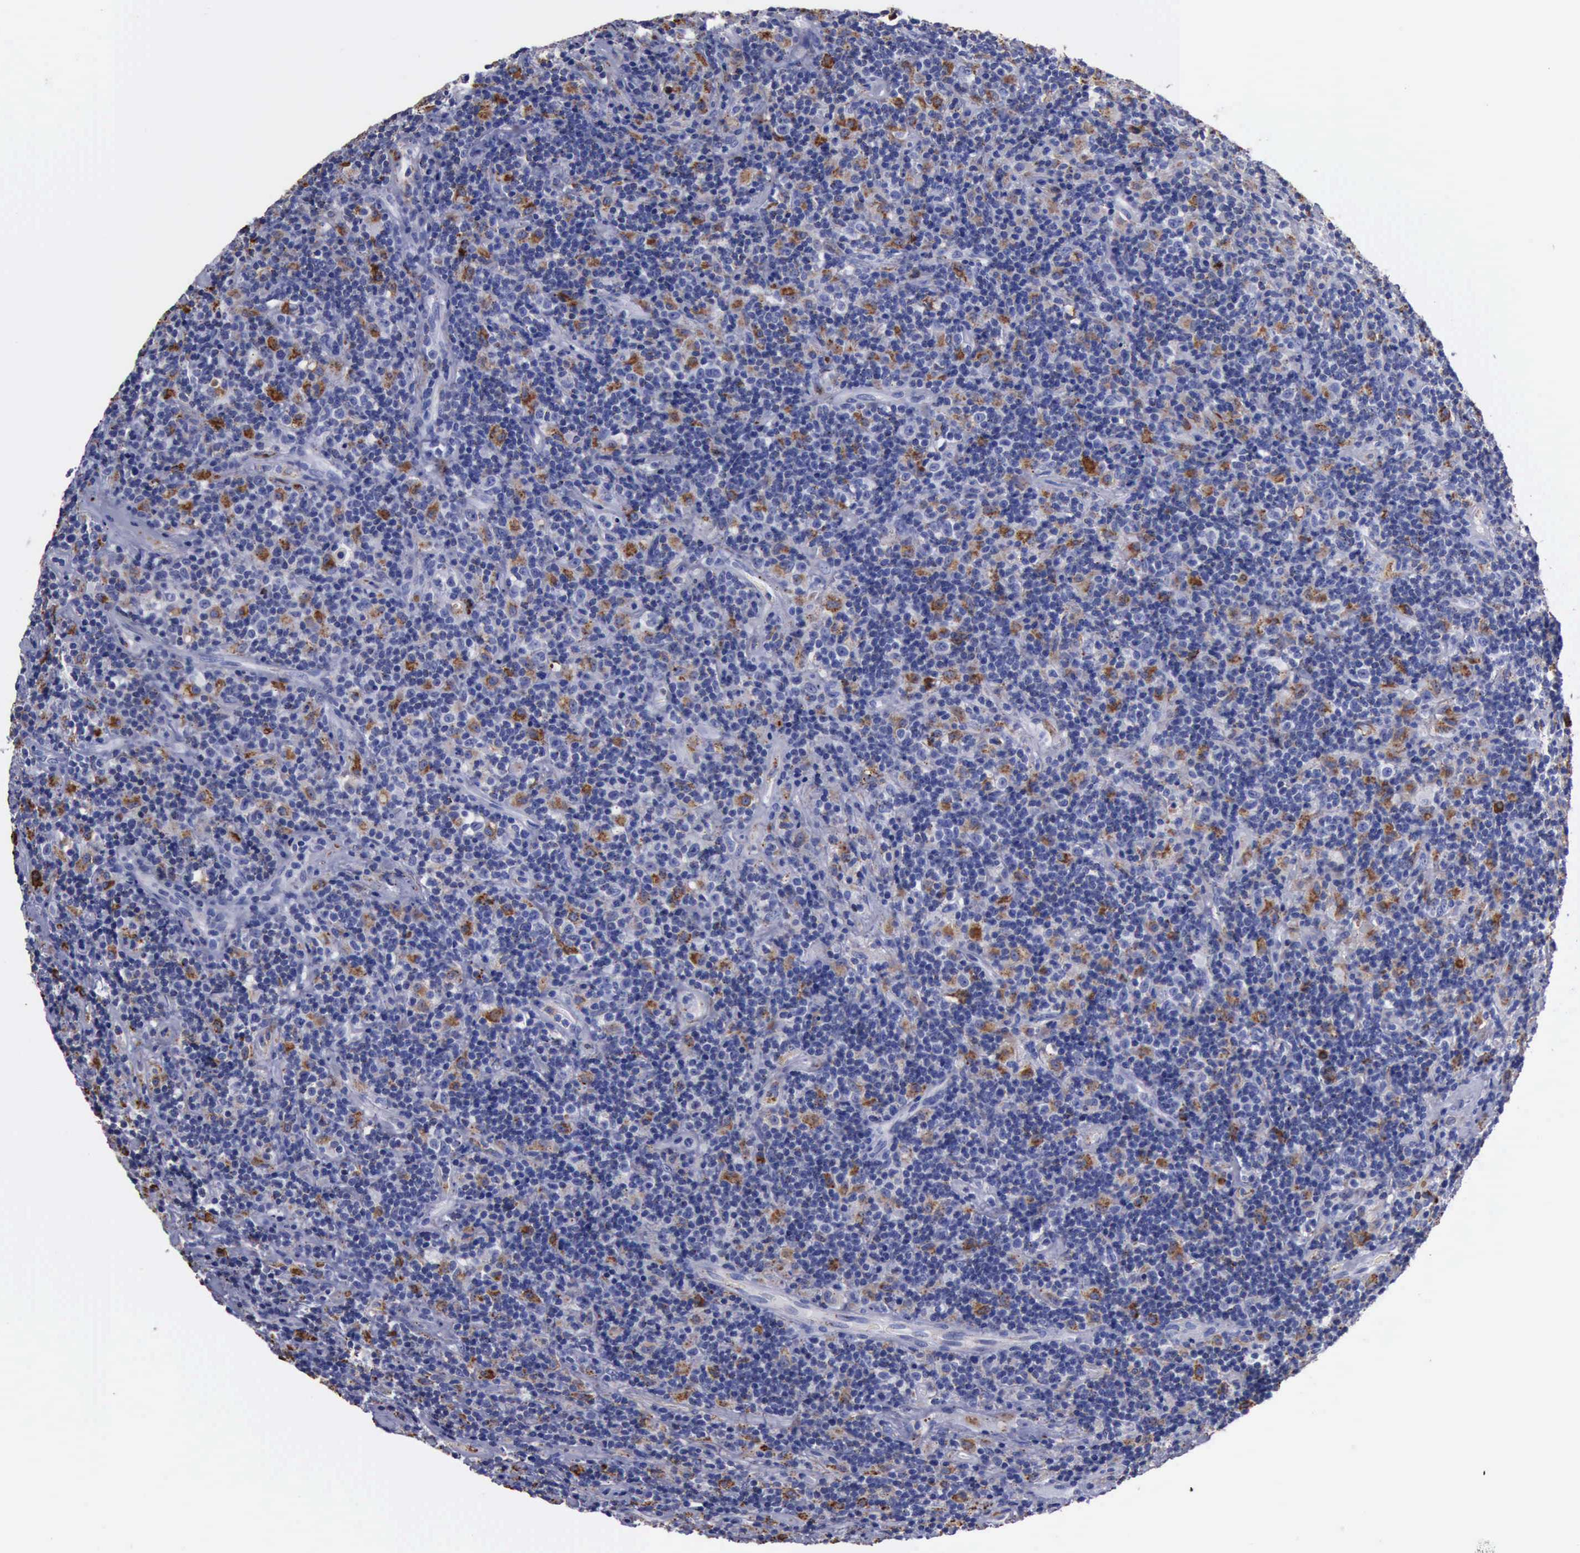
{"staining": {"intensity": "moderate", "quantity": "<25%", "location": "cytoplasmic/membranous,nuclear"}, "tissue": "lymphoma", "cell_type": "Tumor cells", "image_type": "cancer", "snomed": [{"axis": "morphology", "description": "Hodgkin's disease, NOS"}, {"axis": "topography", "description": "Lymph node"}], "caption": "Protein staining of Hodgkin's disease tissue displays moderate cytoplasmic/membranous and nuclear expression in about <25% of tumor cells.", "gene": "CTSD", "patient": {"sex": "male", "age": 46}}